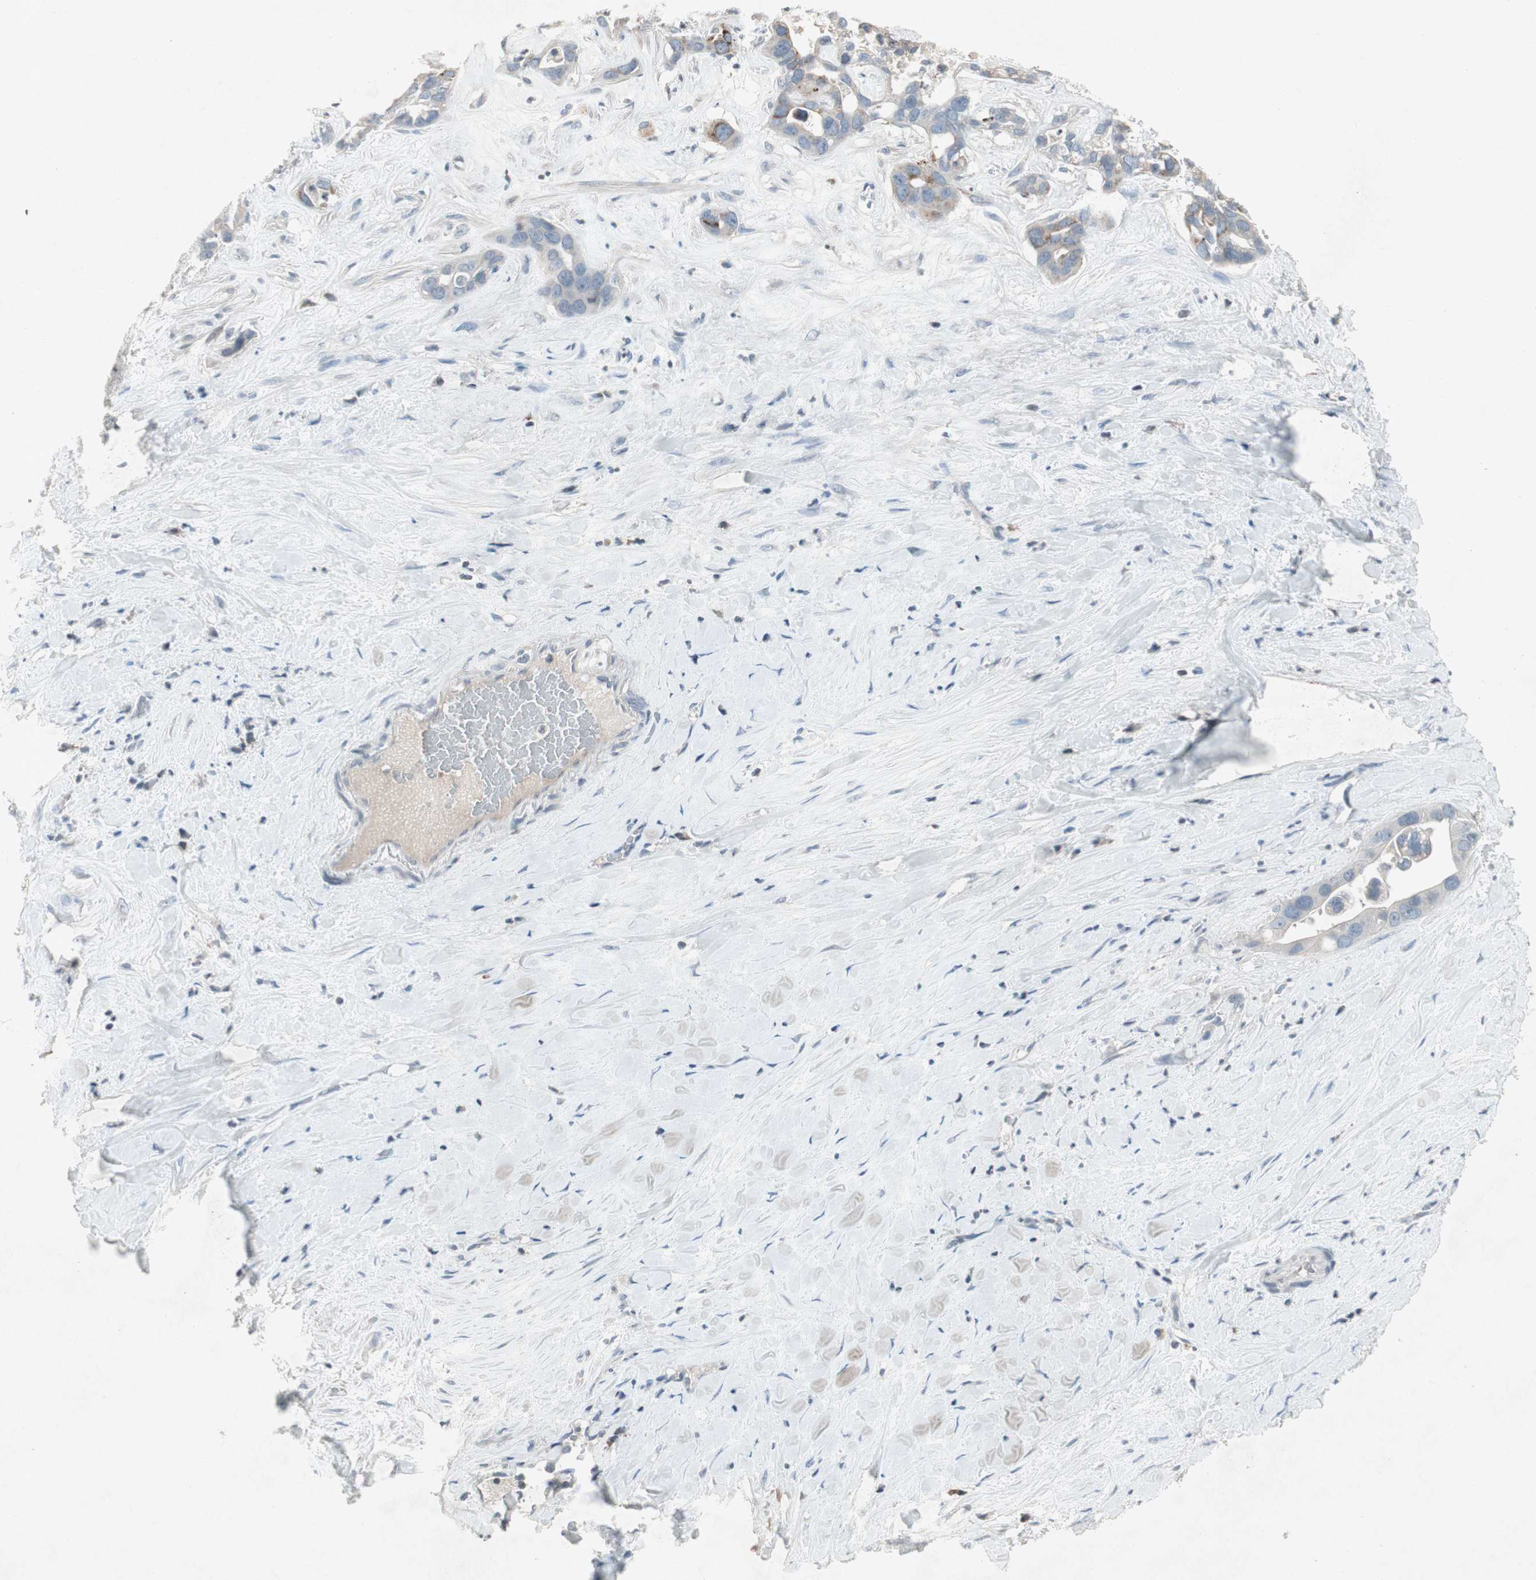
{"staining": {"intensity": "moderate", "quantity": "25%-75%", "location": "cytoplasmic/membranous"}, "tissue": "liver cancer", "cell_type": "Tumor cells", "image_type": "cancer", "snomed": [{"axis": "morphology", "description": "Cholangiocarcinoma"}, {"axis": "topography", "description": "Liver"}], "caption": "IHC micrograph of neoplastic tissue: human liver cancer stained using immunohistochemistry (IHC) exhibits medium levels of moderate protein expression localized specifically in the cytoplasmic/membranous of tumor cells, appearing as a cytoplasmic/membranous brown color.", "gene": "ARG2", "patient": {"sex": "female", "age": 65}}